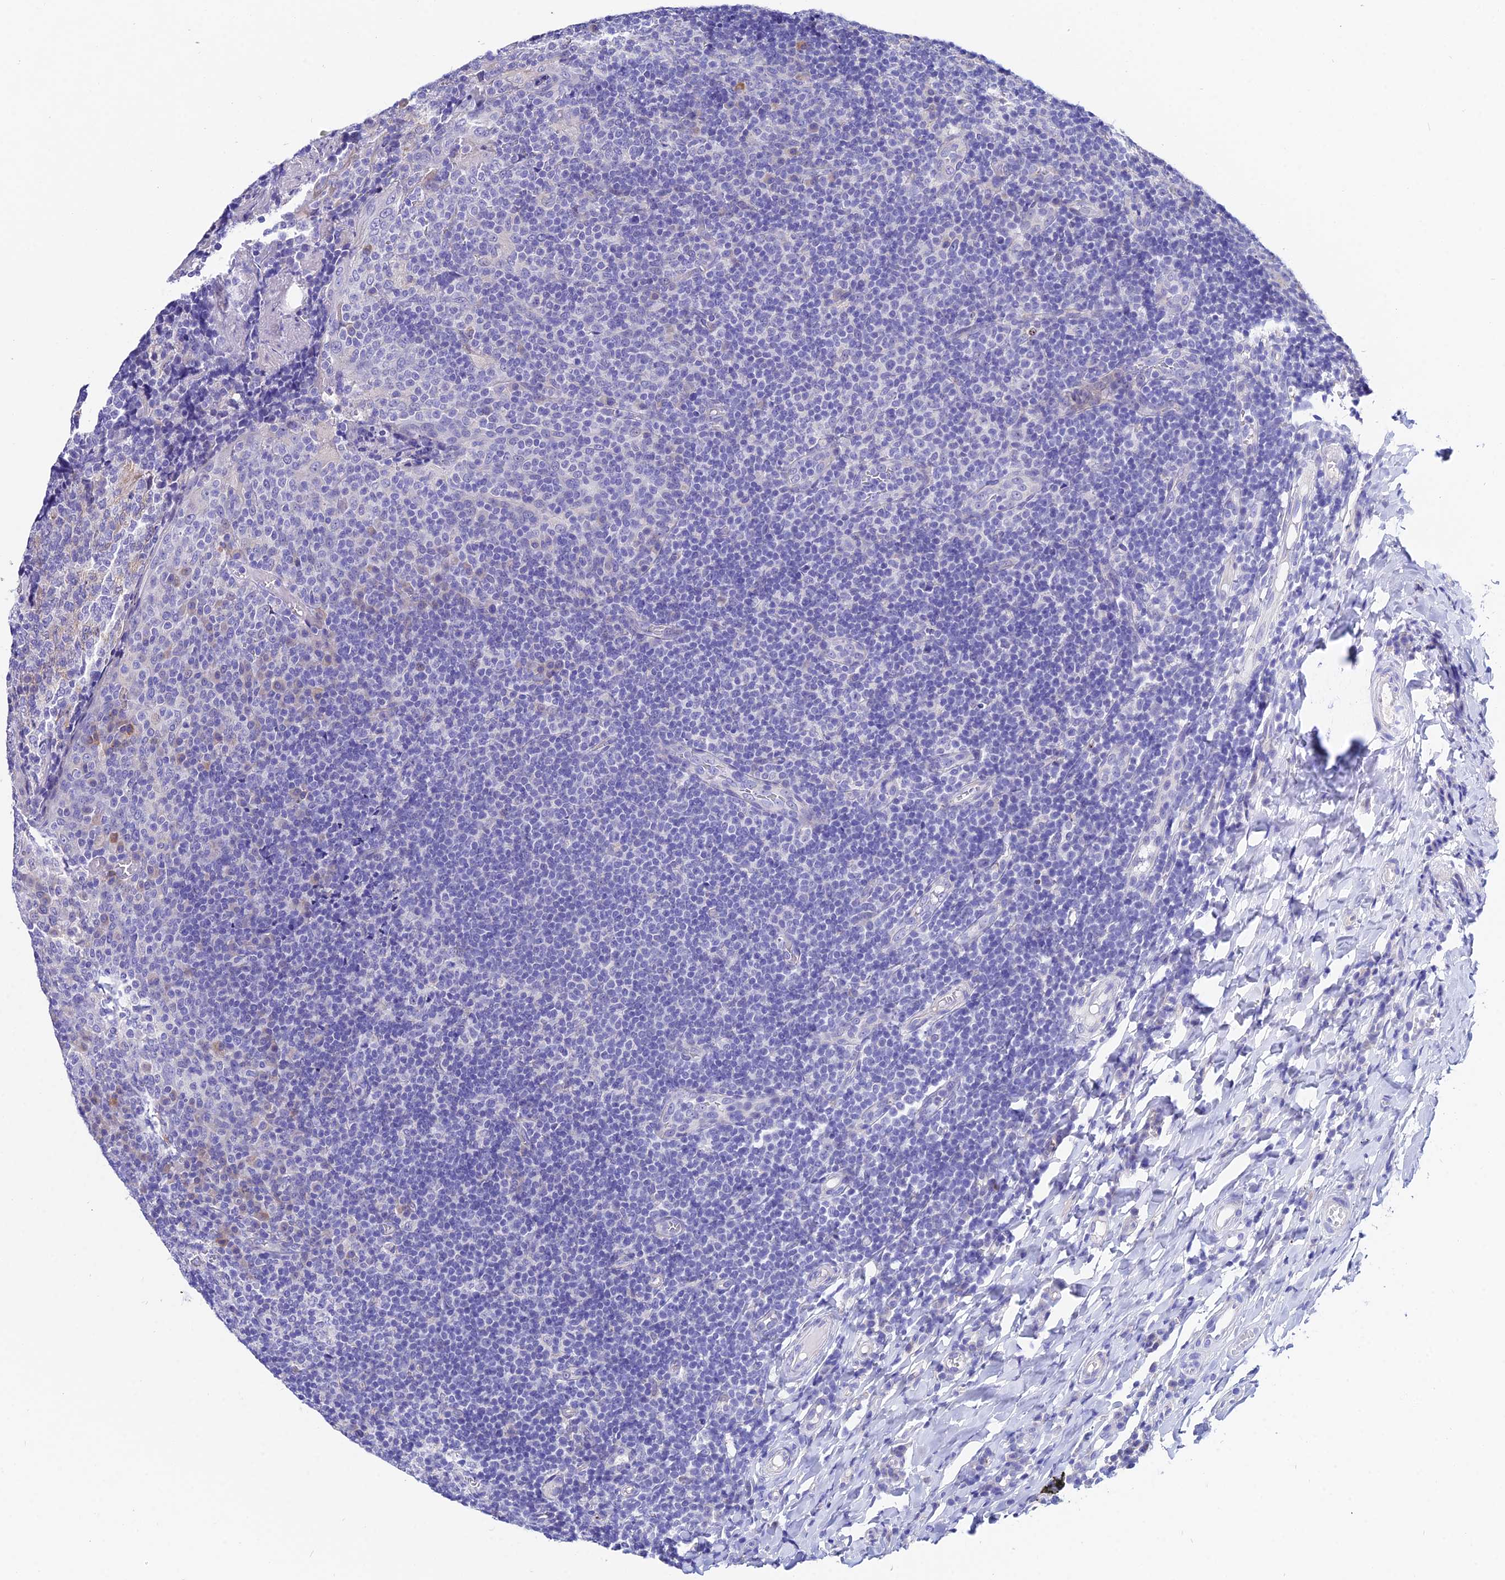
{"staining": {"intensity": "negative", "quantity": "none", "location": "none"}, "tissue": "tonsil", "cell_type": "Germinal center cells", "image_type": "normal", "snomed": [{"axis": "morphology", "description": "Normal tissue, NOS"}, {"axis": "topography", "description": "Tonsil"}], "caption": "This is an immunohistochemistry micrograph of unremarkable tonsil. There is no positivity in germinal center cells.", "gene": "CEP41", "patient": {"sex": "female", "age": 19}}